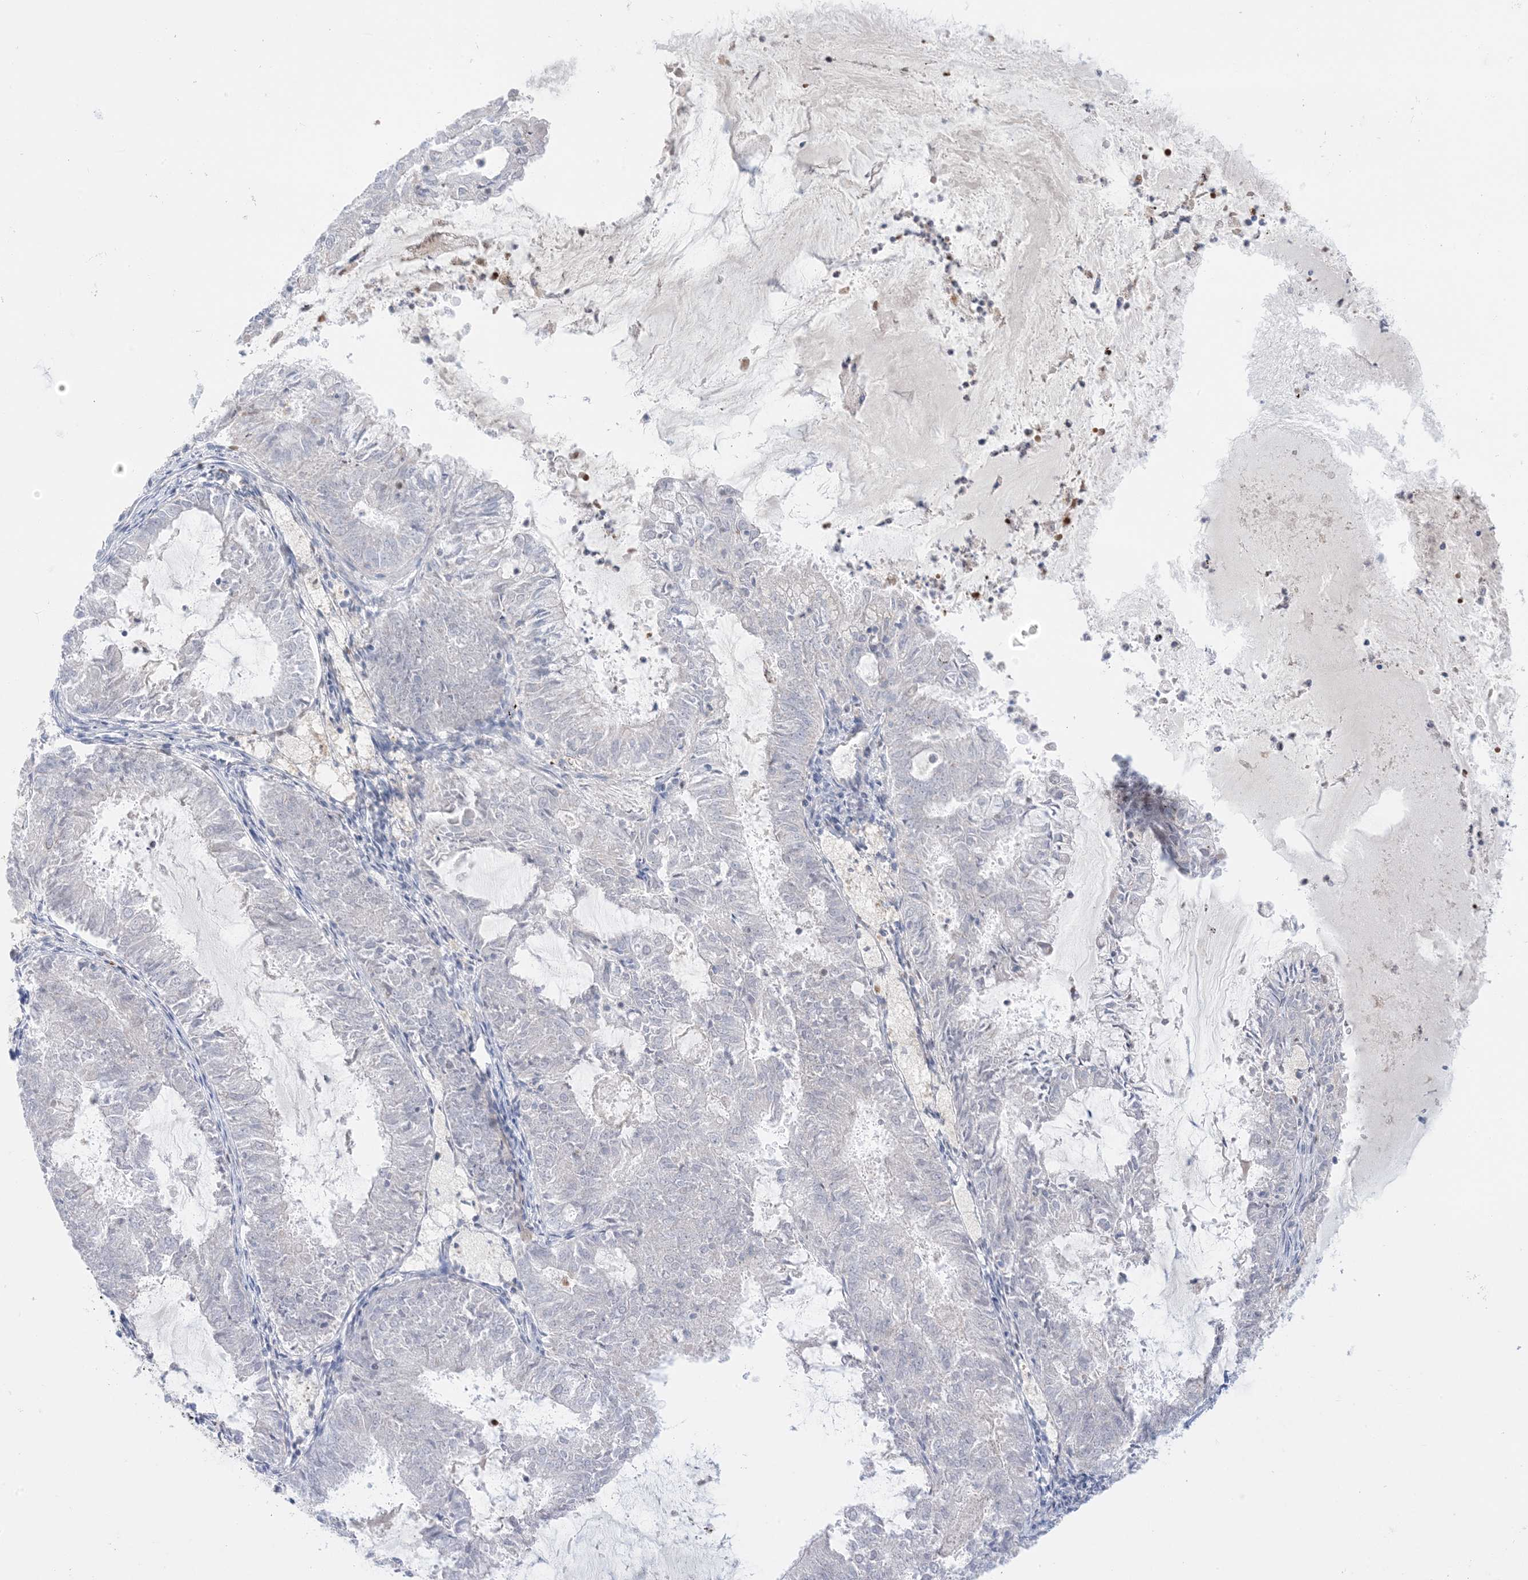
{"staining": {"intensity": "negative", "quantity": "none", "location": "none"}, "tissue": "endometrial cancer", "cell_type": "Tumor cells", "image_type": "cancer", "snomed": [{"axis": "morphology", "description": "Adenocarcinoma, NOS"}, {"axis": "topography", "description": "Endometrium"}], "caption": "Endometrial cancer (adenocarcinoma) stained for a protein using IHC shows no positivity tumor cells.", "gene": "KCTD6", "patient": {"sex": "female", "age": 57}}